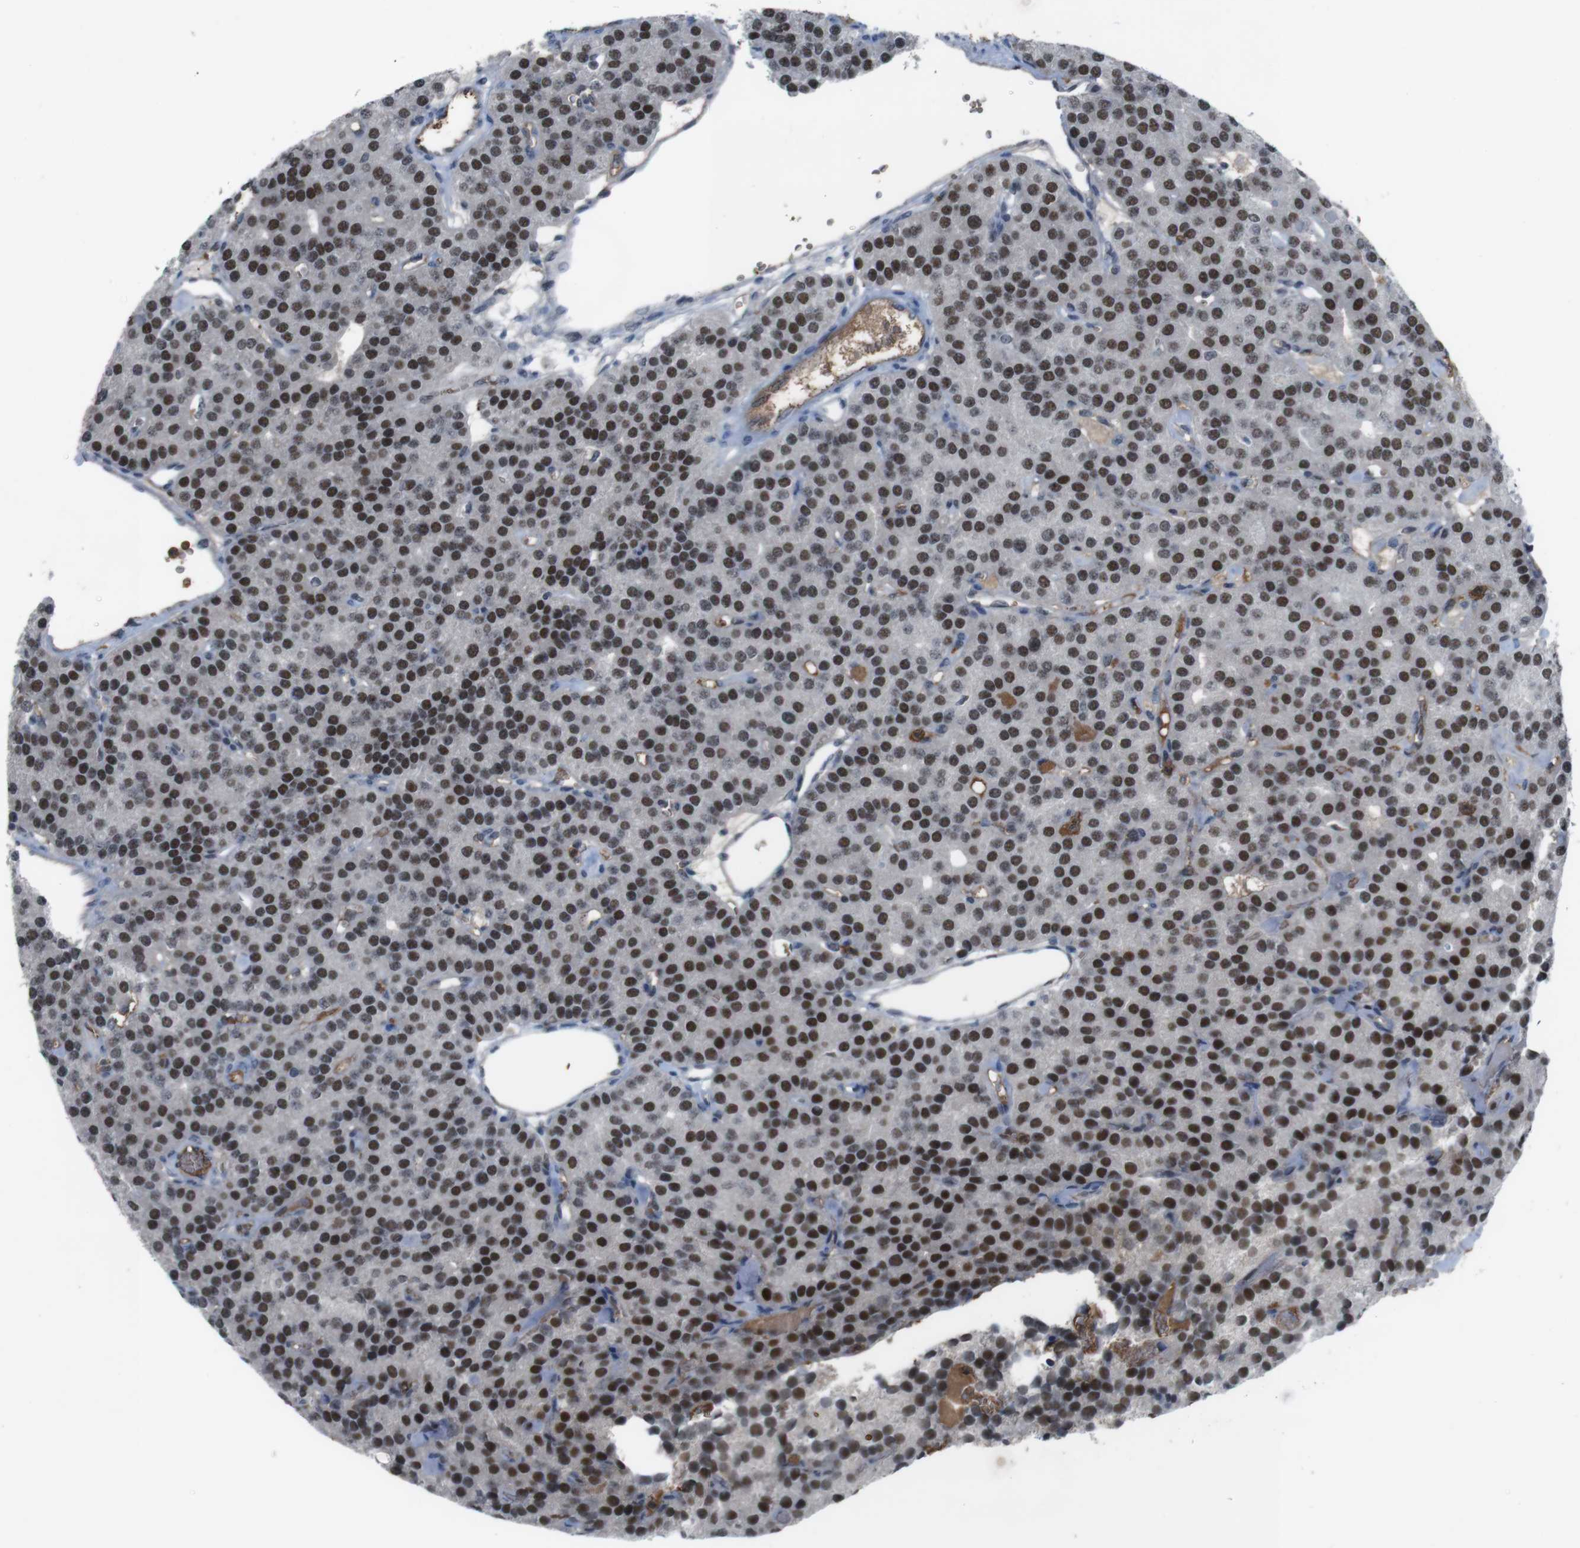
{"staining": {"intensity": "strong", "quantity": ">75%", "location": "nuclear"}, "tissue": "parathyroid gland", "cell_type": "Glandular cells", "image_type": "normal", "snomed": [{"axis": "morphology", "description": "Normal tissue, NOS"}, {"axis": "morphology", "description": "Adenoma, NOS"}, {"axis": "topography", "description": "Parathyroid gland"}], "caption": "The image reveals a brown stain indicating the presence of a protein in the nuclear of glandular cells in parathyroid gland.", "gene": "SUB1", "patient": {"sex": "female", "age": 86}}